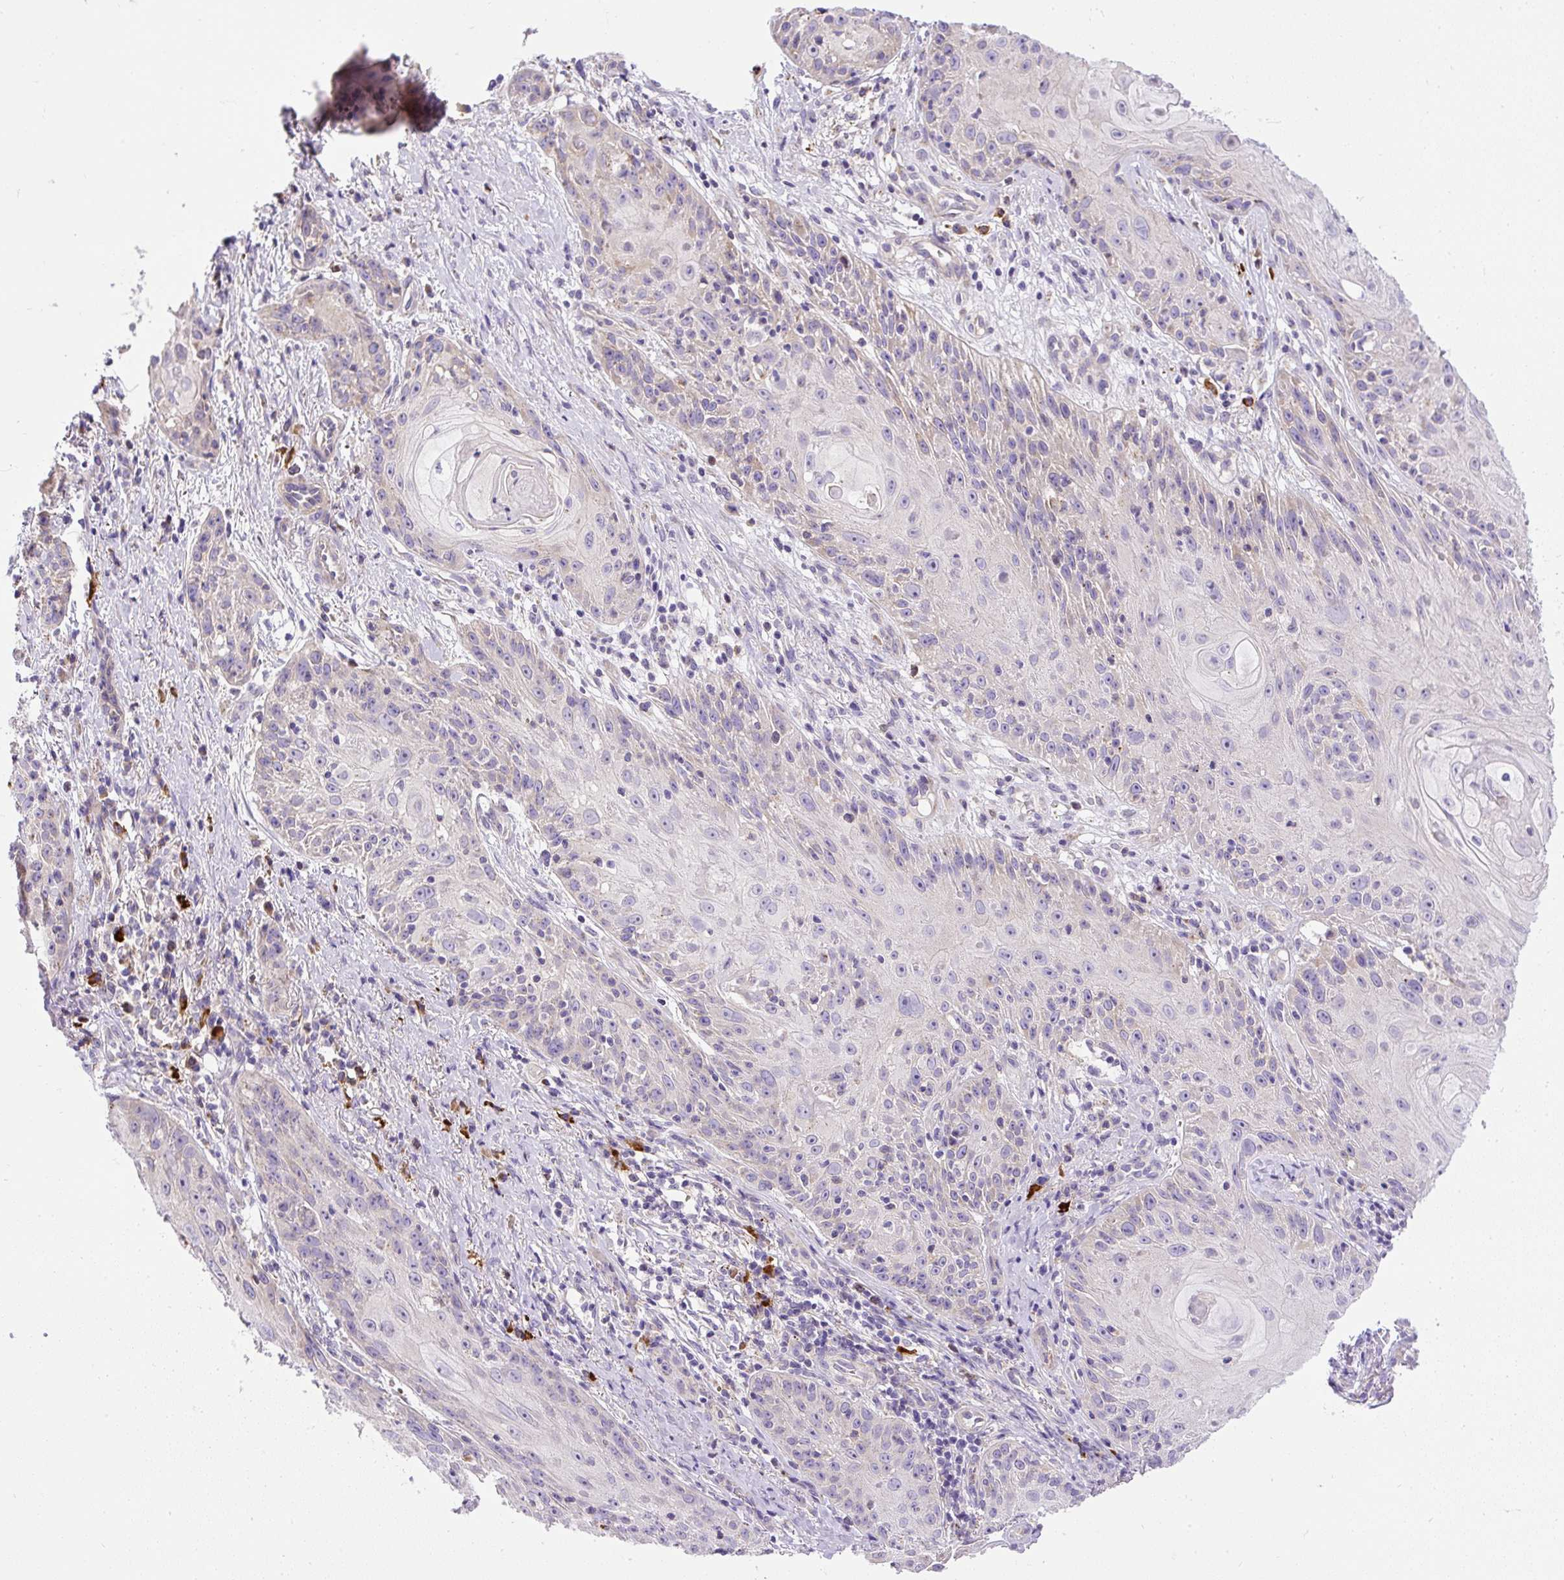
{"staining": {"intensity": "negative", "quantity": "none", "location": "none"}, "tissue": "skin cancer", "cell_type": "Tumor cells", "image_type": "cancer", "snomed": [{"axis": "morphology", "description": "Squamous cell carcinoma, NOS"}, {"axis": "topography", "description": "Skin"}, {"axis": "topography", "description": "Vulva"}], "caption": "This is a image of IHC staining of skin squamous cell carcinoma, which shows no positivity in tumor cells. The staining is performed using DAB brown chromogen with nuclei counter-stained in using hematoxylin.", "gene": "CFAP47", "patient": {"sex": "female", "age": 76}}